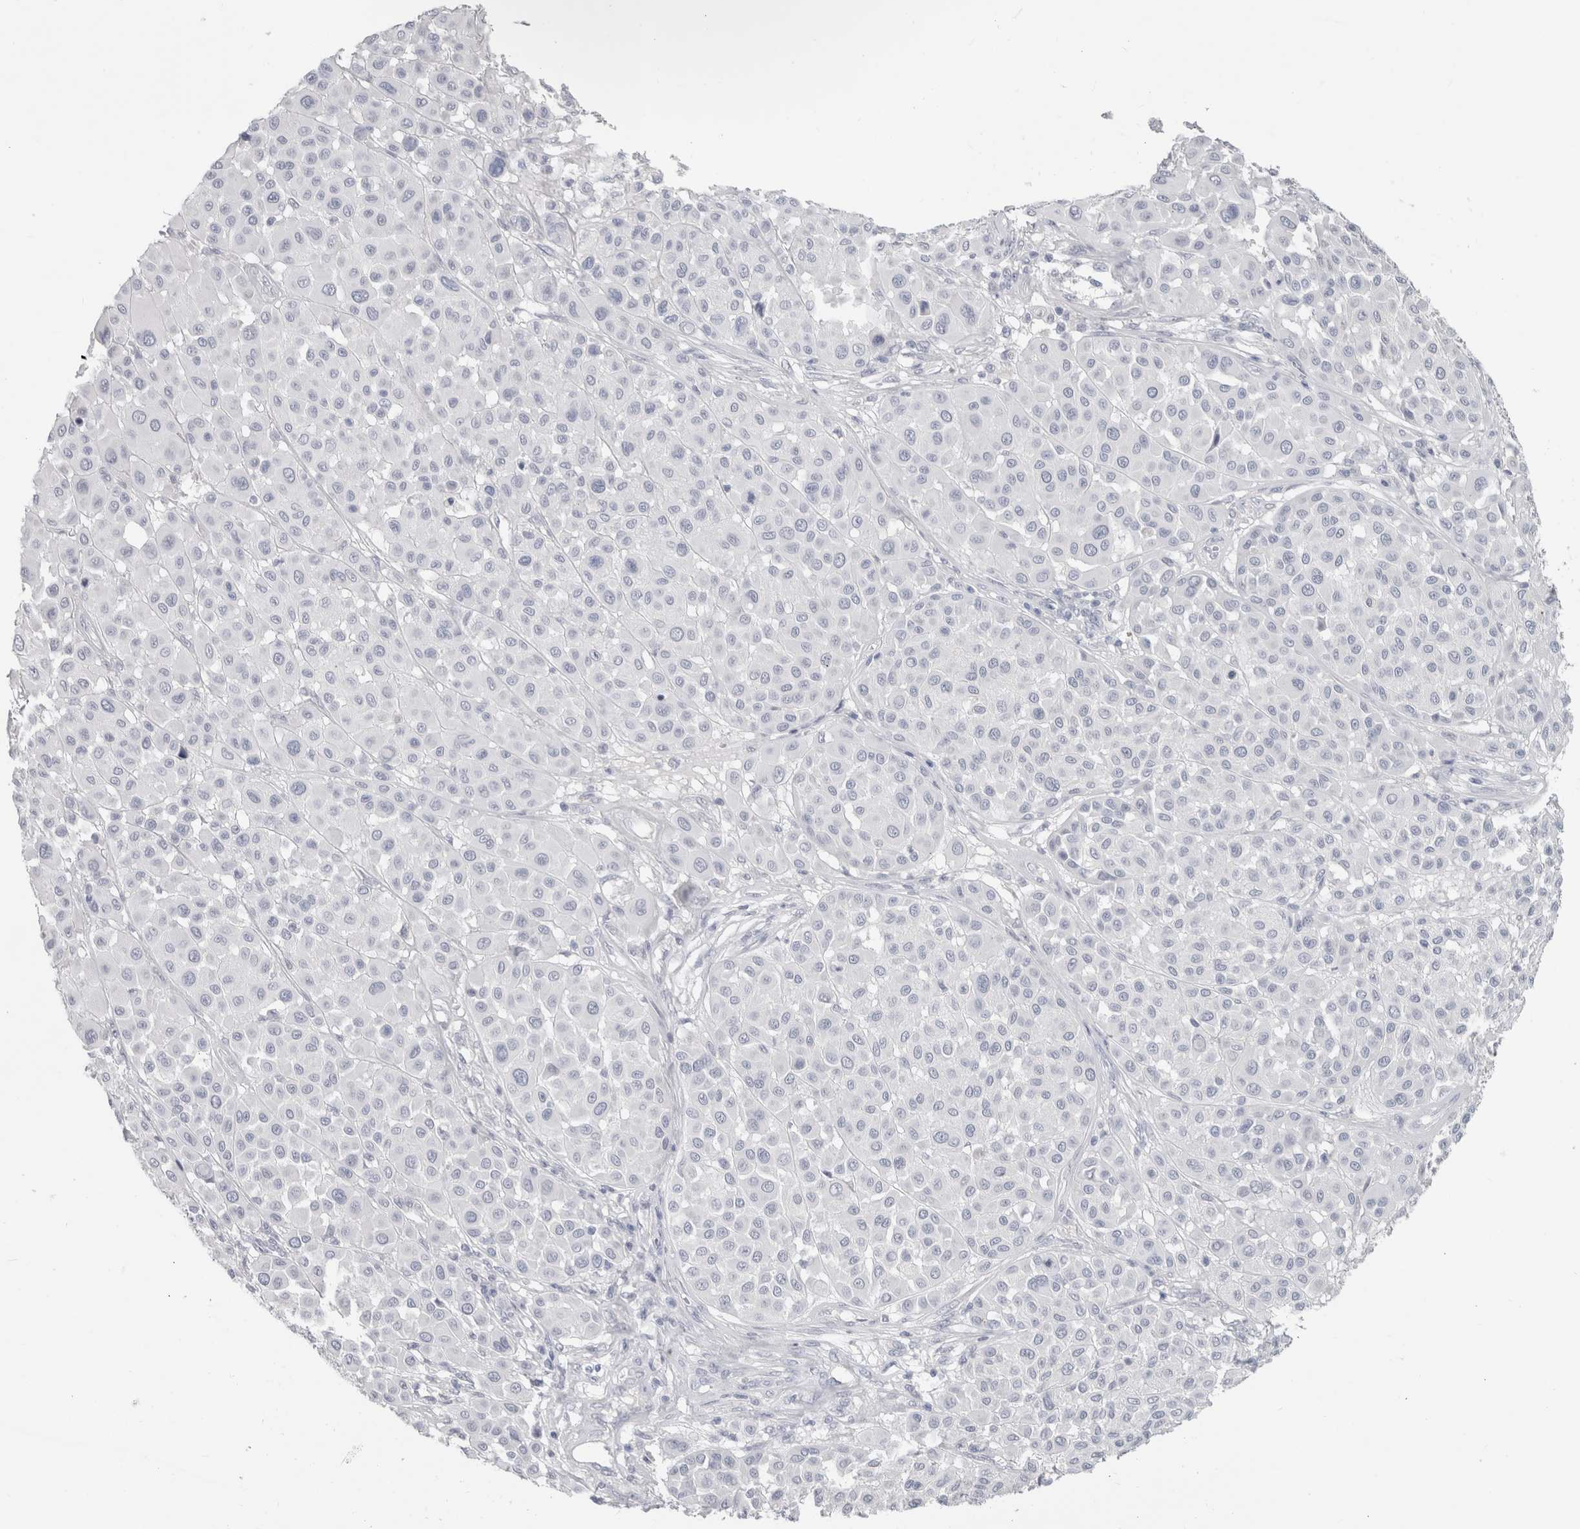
{"staining": {"intensity": "negative", "quantity": "none", "location": "none"}, "tissue": "melanoma", "cell_type": "Tumor cells", "image_type": "cancer", "snomed": [{"axis": "morphology", "description": "Malignant melanoma, Metastatic site"}, {"axis": "topography", "description": "Soft tissue"}], "caption": "Malignant melanoma (metastatic site) was stained to show a protein in brown. There is no significant staining in tumor cells.", "gene": "SLC6A1", "patient": {"sex": "male", "age": 41}}